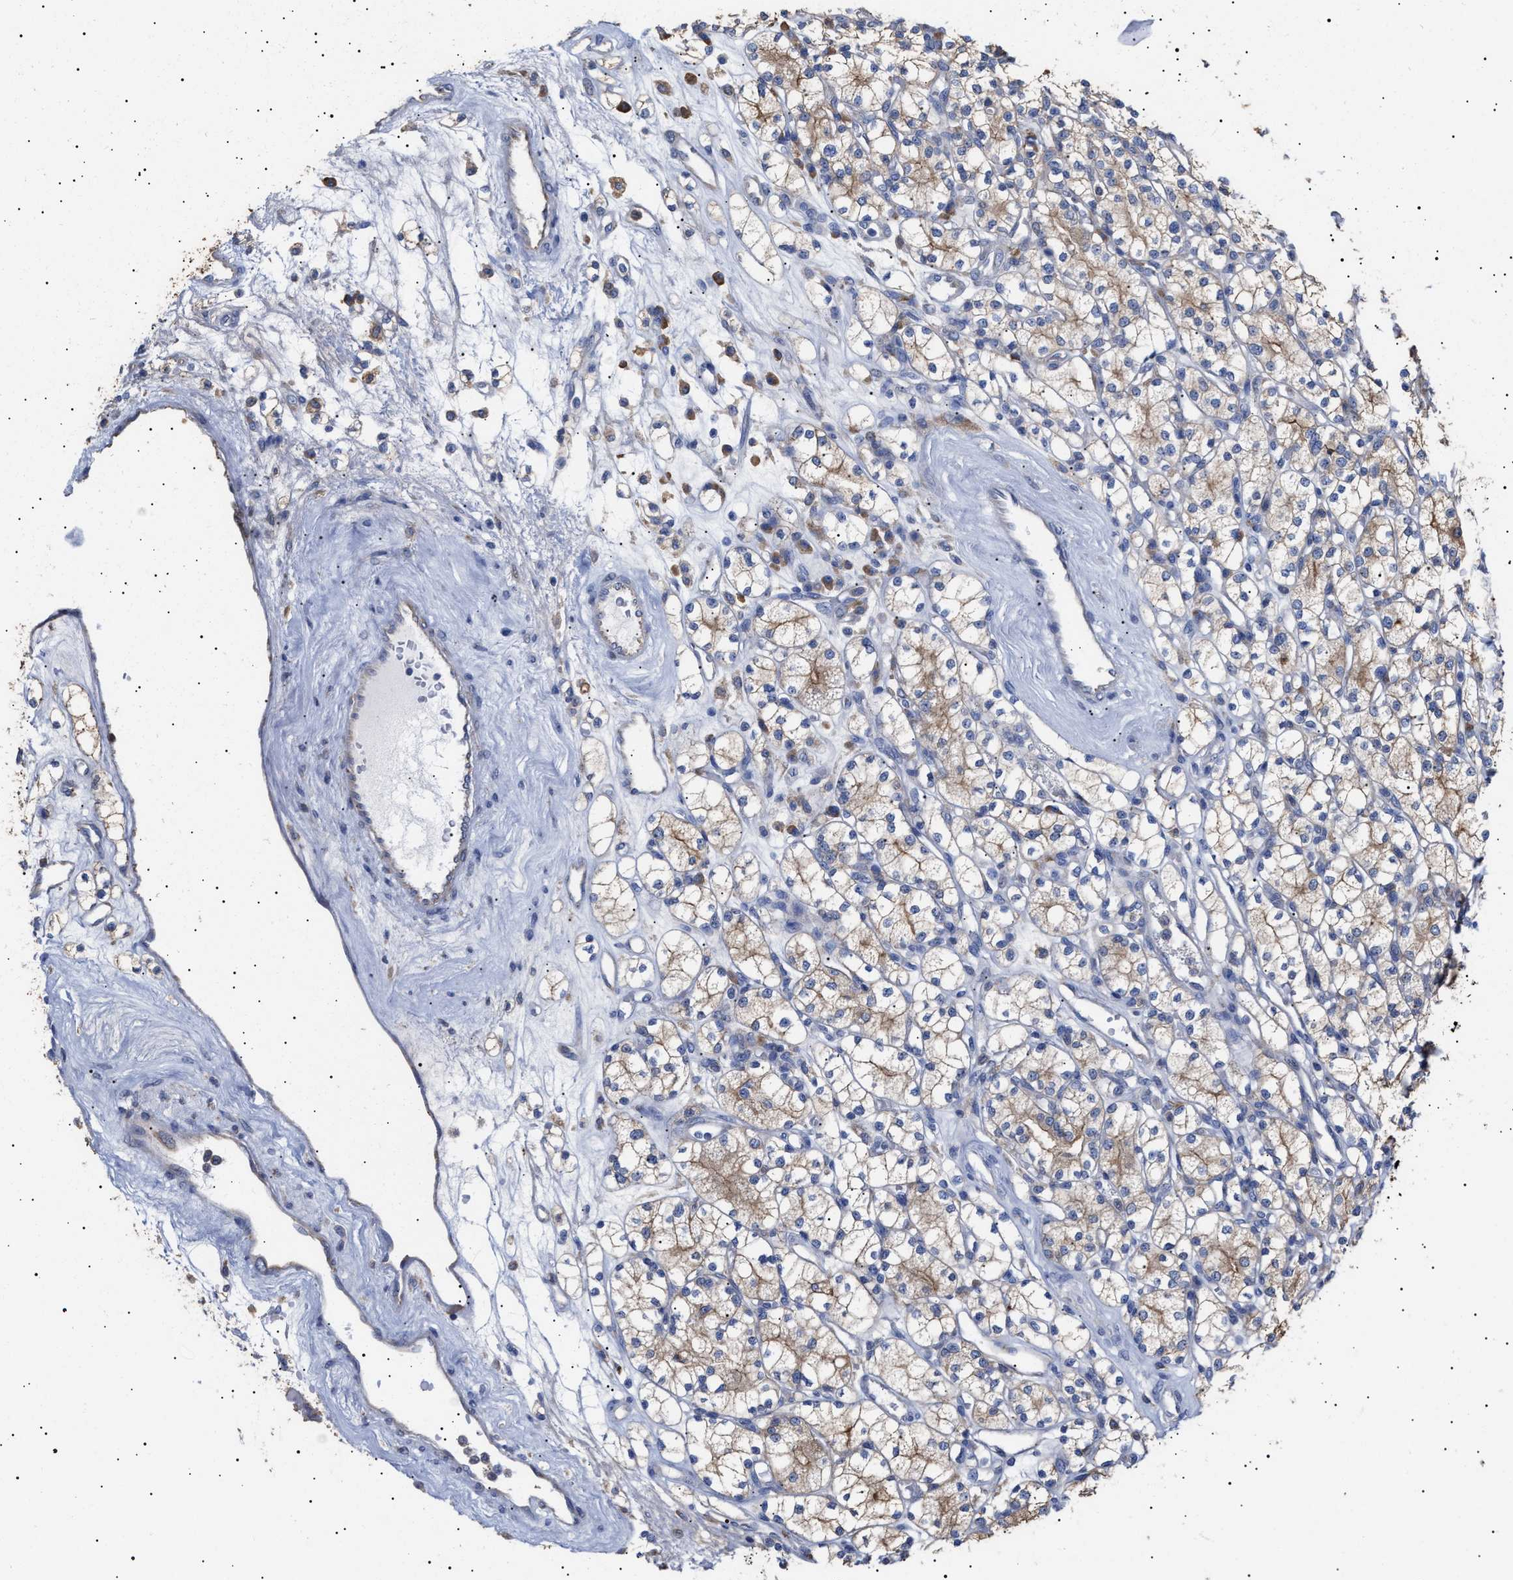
{"staining": {"intensity": "weak", "quantity": ">75%", "location": "cytoplasmic/membranous"}, "tissue": "renal cancer", "cell_type": "Tumor cells", "image_type": "cancer", "snomed": [{"axis": "morphology", "description": "Adenocarcinoma, NOS"}, {"axis": "topography", "description": "Kidney"}], "caption": "Renal cancer (adenocarcinoma) tissue reveals weak cytoplasmic/membranous positivity in about >75% of tumor cells, visualized by immunohistochemistry. (Brightfield microscopy of DAB IHC at high magnification).", "gene": "ERCC6L2", "patient": {"sex": "male", "age": 77}}